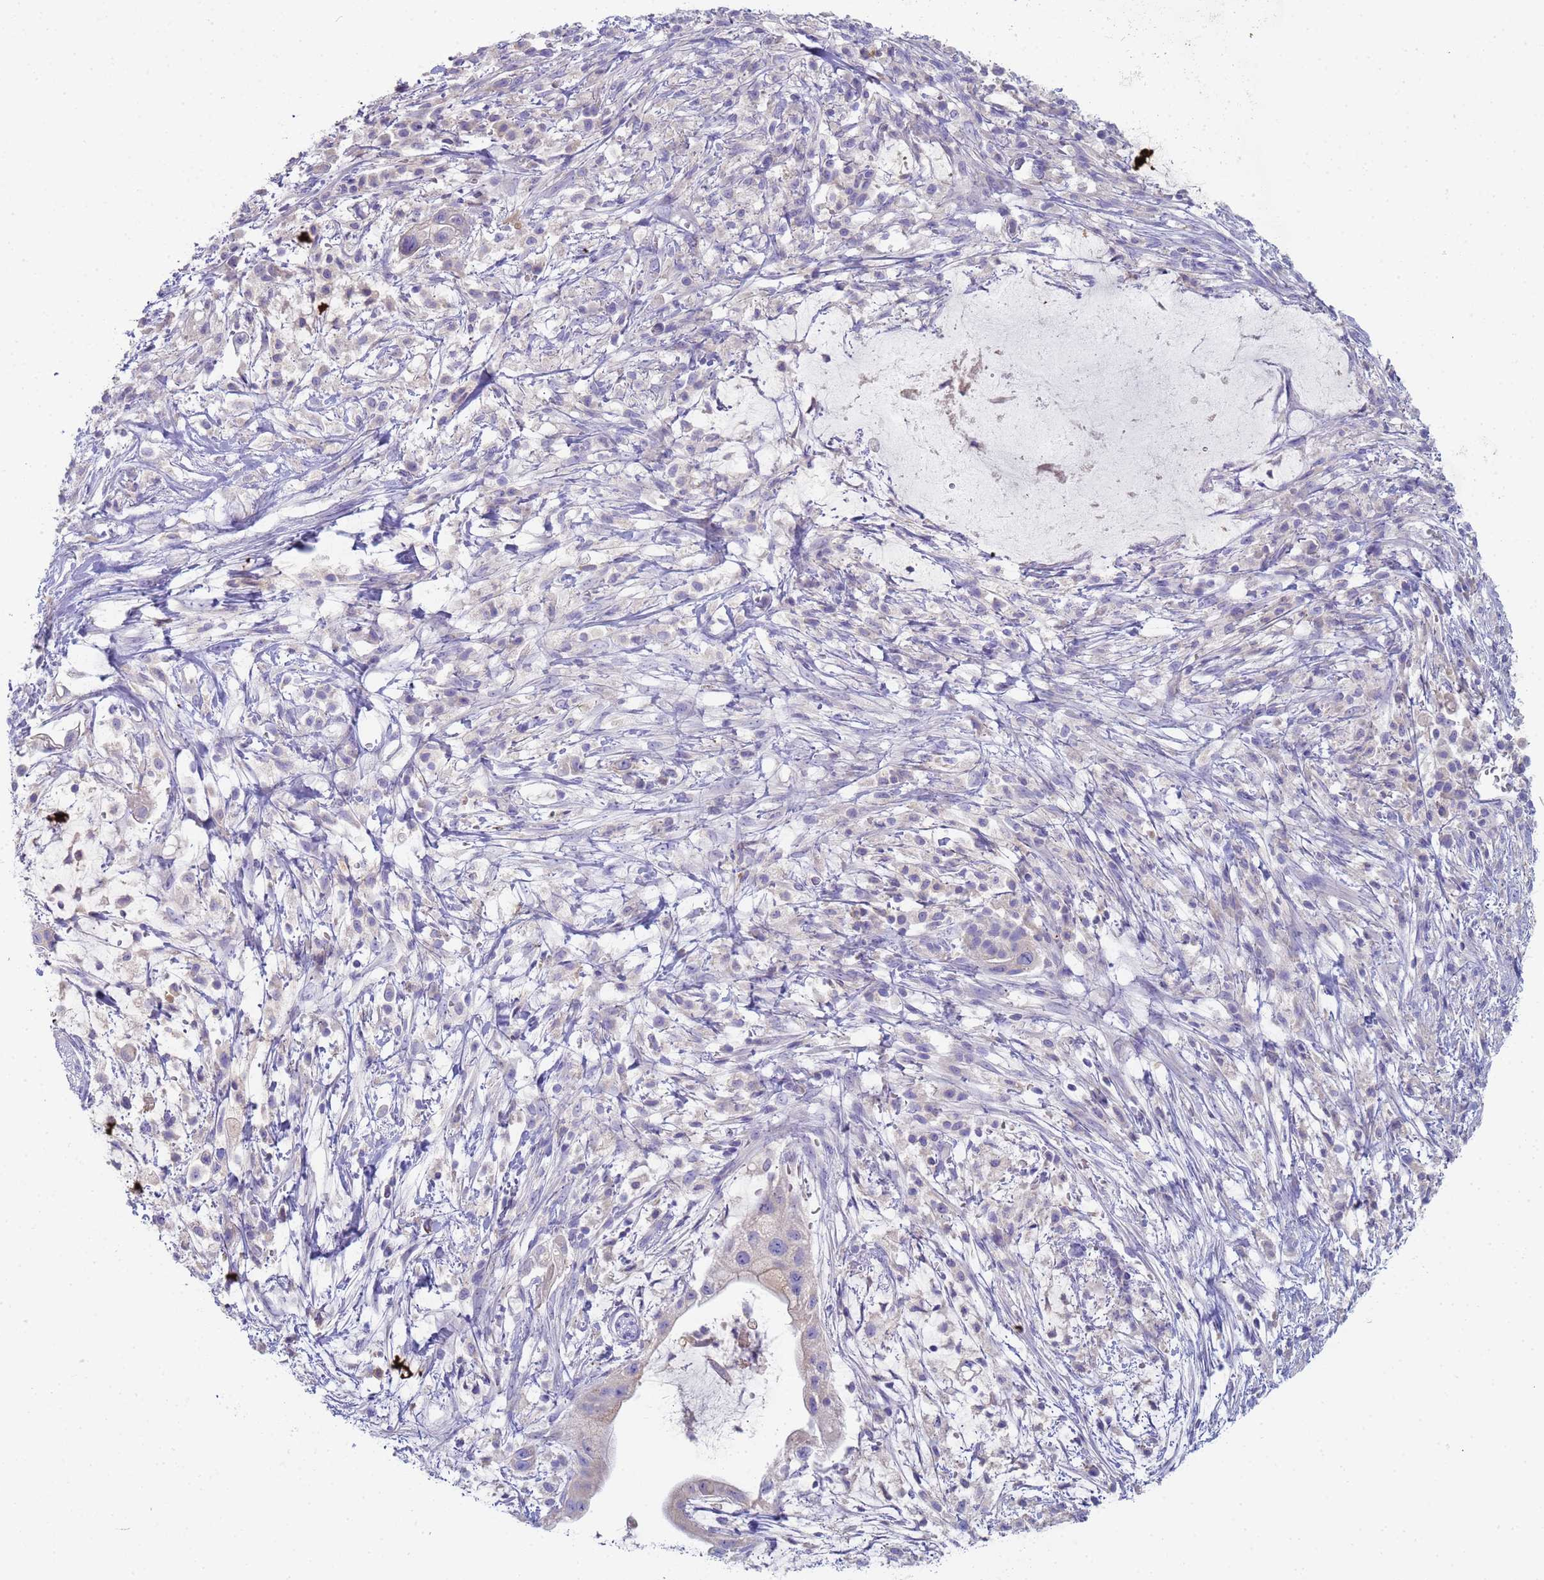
{"staining": {"intensity": "negative", "quantity": "none", "location": "none"}, "tissue": "pancreatic cancer", "cell_type": "Tumor cells", "image_type": "cancer", "snomed": [{"axis": "morphology", "description": "Adenocarcinoma, NOS"}, {"axis": "topography", "description": "Pancreas"}], "caption": "IHC image of neoplastic tissue: human pancreatic cancer (adenocarcinoma) stained with DAB shows no significant protein expression in tumor cells. The staining was performed using DAB to visualize the protein expression in brown, while the nuclei were stained in blue with hematoxylin (Magnification: 20x).", "gene": "CR1", "patient": {"sex": "male", "age": 48}}